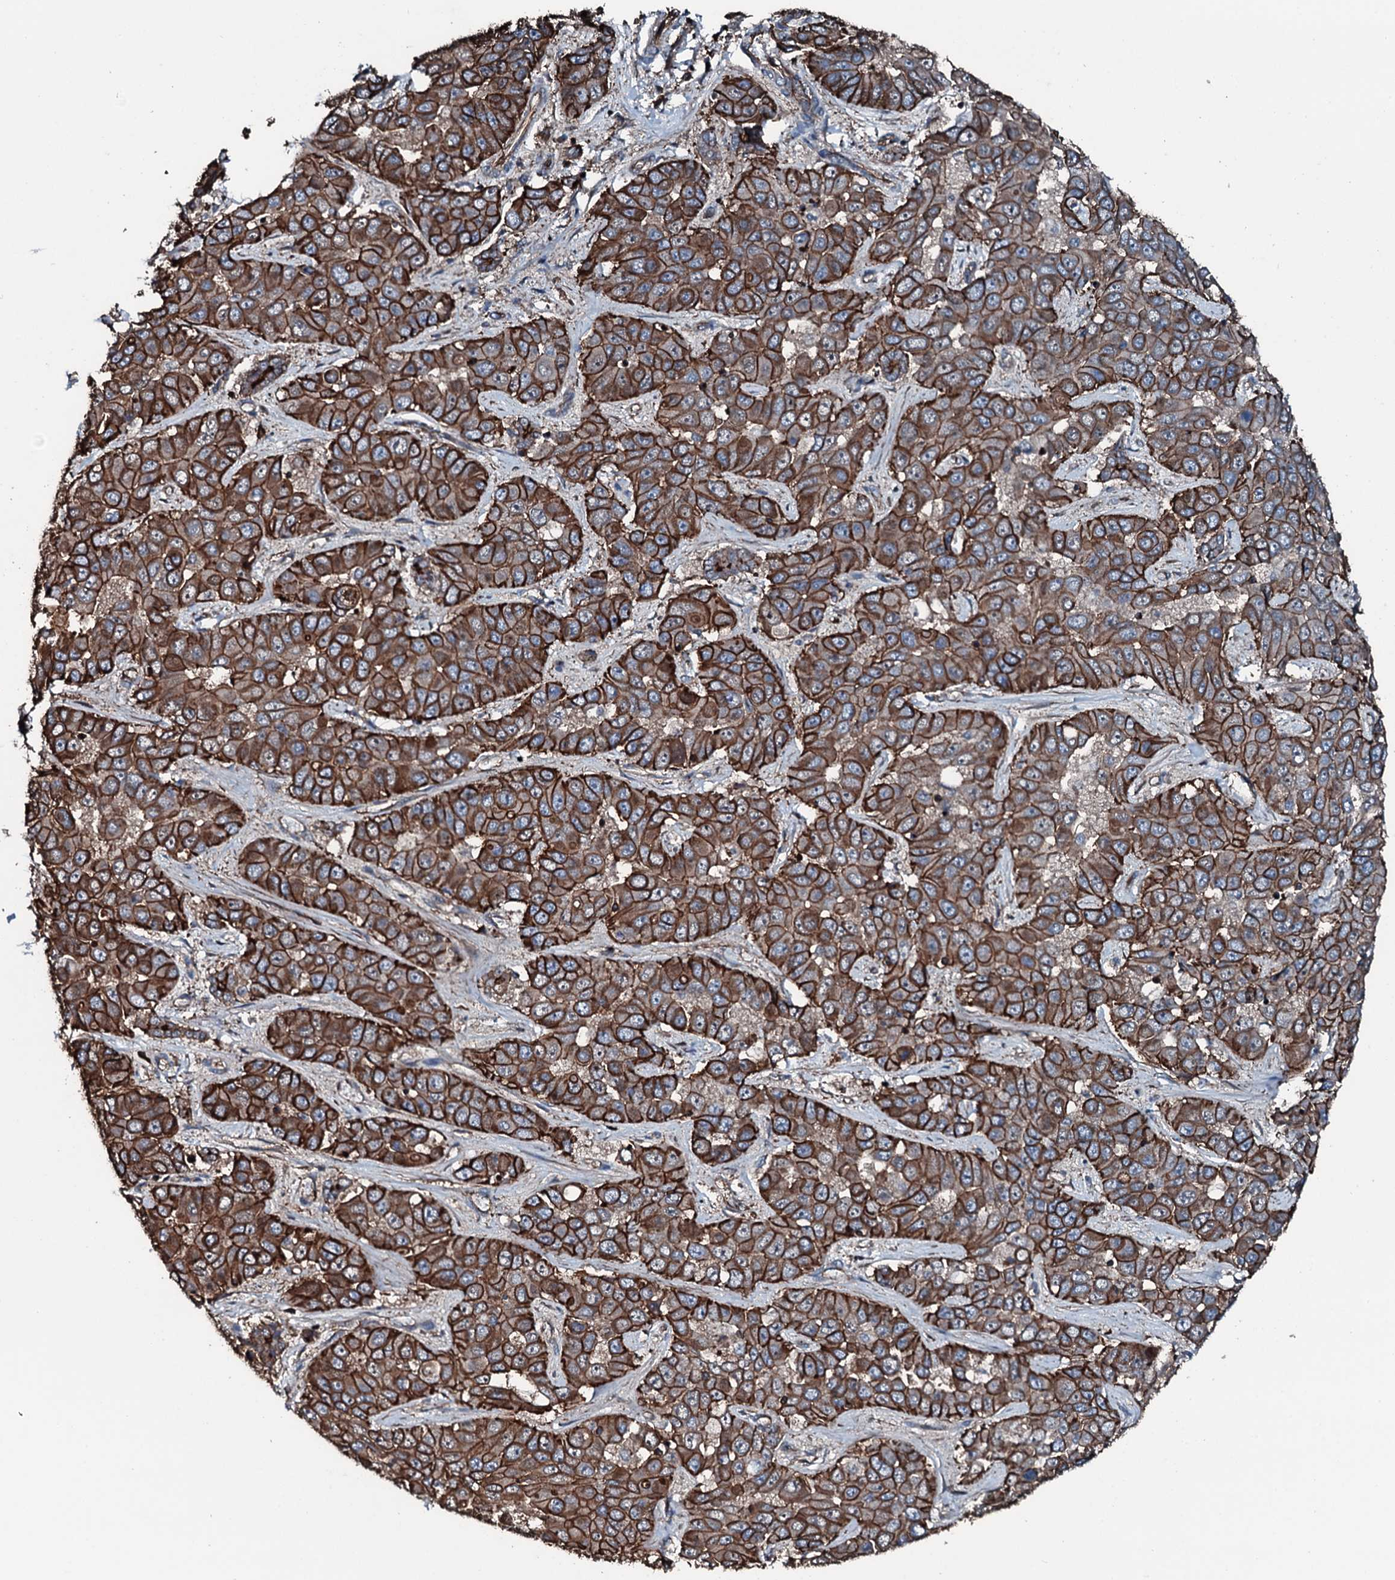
{"staining": {"intensity": "strong", "quantity": ">75%", "location": "cytoplasmic/membranous"}, "tissue": "liver cancer", "cell_type": "Tumor cells", "image_type": "cancer", "snomed": [{"axis": "morphology", "description": "Cholangiocarcinoma"}, {"axis": "topography", "description": "Liver"}], "caption": "An image of human liver cholangiocarcinoma stained for a protein displays strong cytoplasmic/membranous brown staining in tumor cells.", "gene": "SLC25A38", "patient": {"sex": "female", "age": 52}}